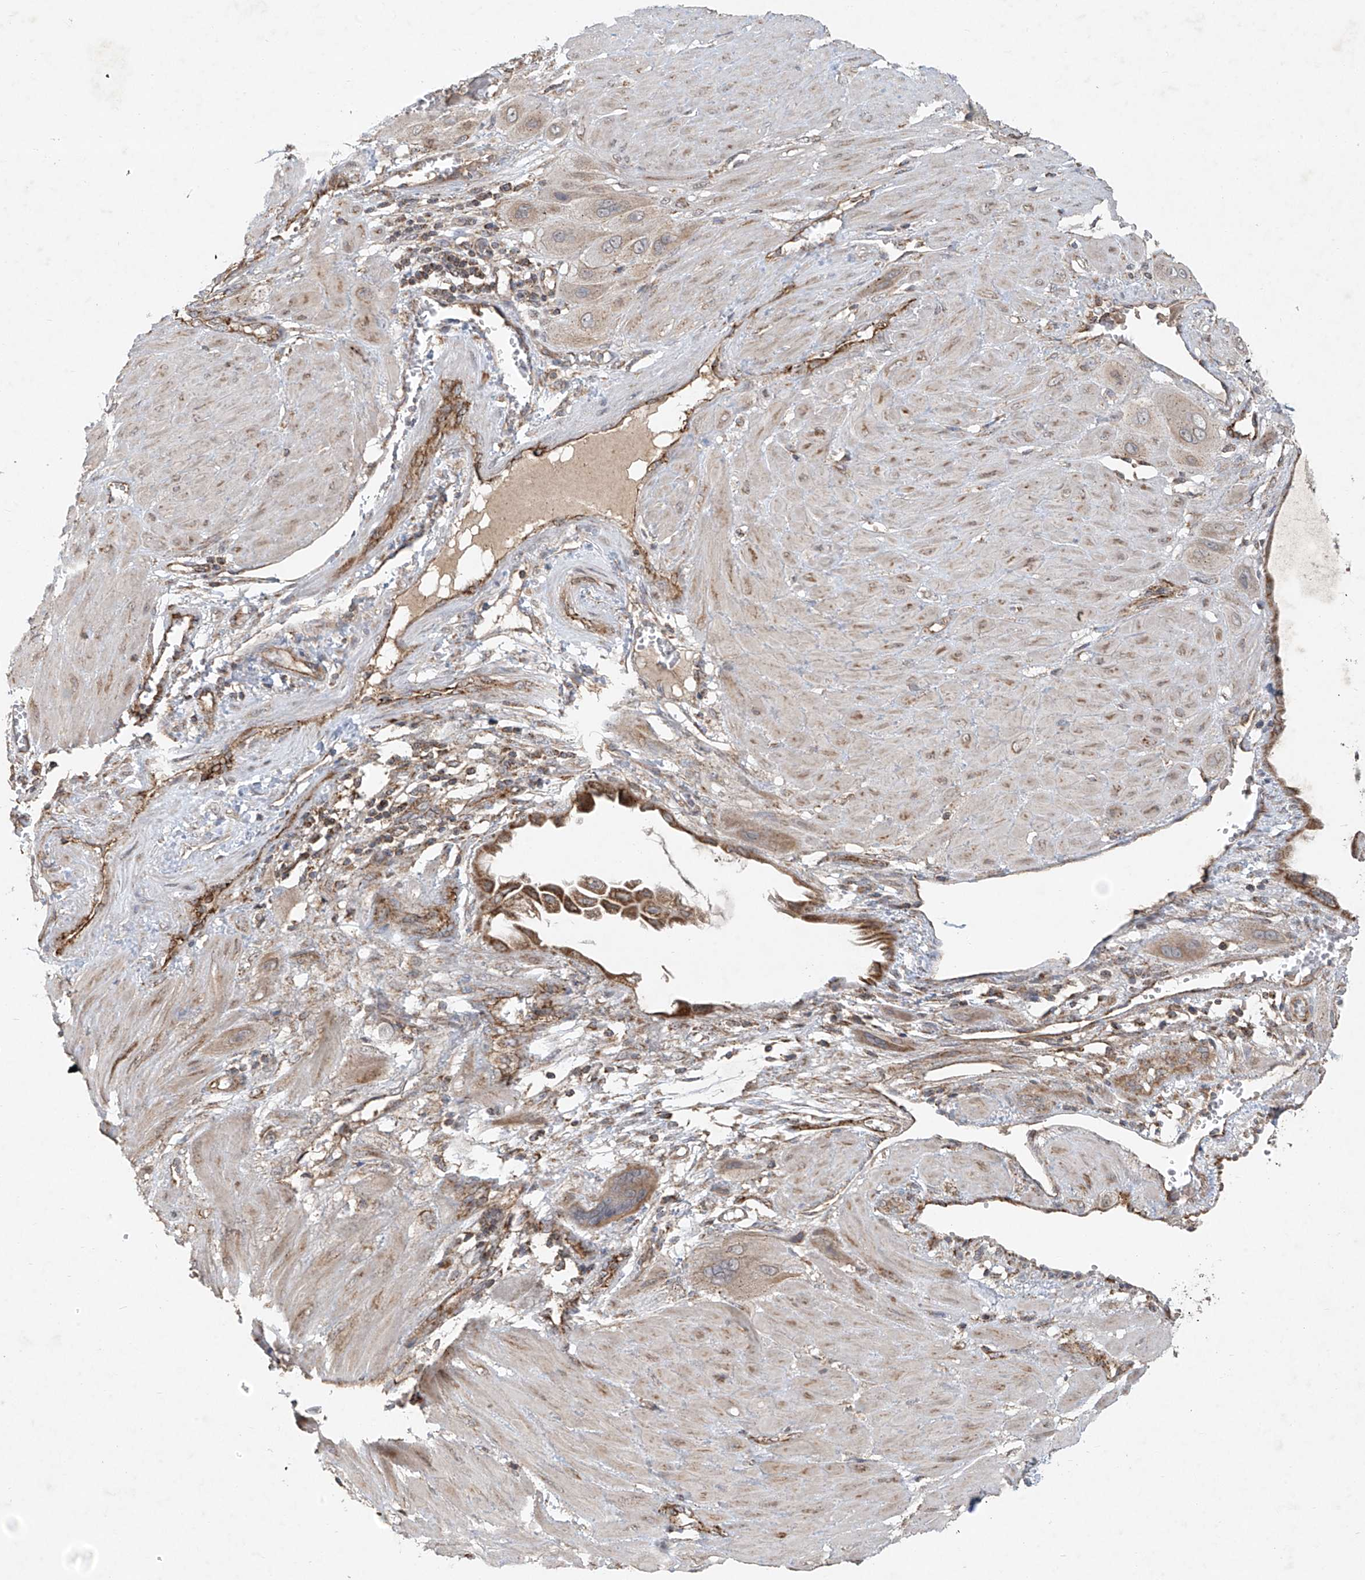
{"staining": {"intensity": "weak", "quantity": ">75%", "location": "cytoplasmic/membranous"}, "tissue": "cervical cancer", "cell_type": "Tumor cells", "image_type": "cancer", "snomed": [{"axis": "morphology", "description": "Squamous cell carcinoma, NOS"}, {"axis": "topography", "description": "Cervix"}], "caption": "A brown stain labels weak cytoplasmic/membranous positivity of a protein in squamous cell carcinoma (cervical) tumor cells.", "gene": "UQCC1", "patient": {"sex": "female", "age": 34}}